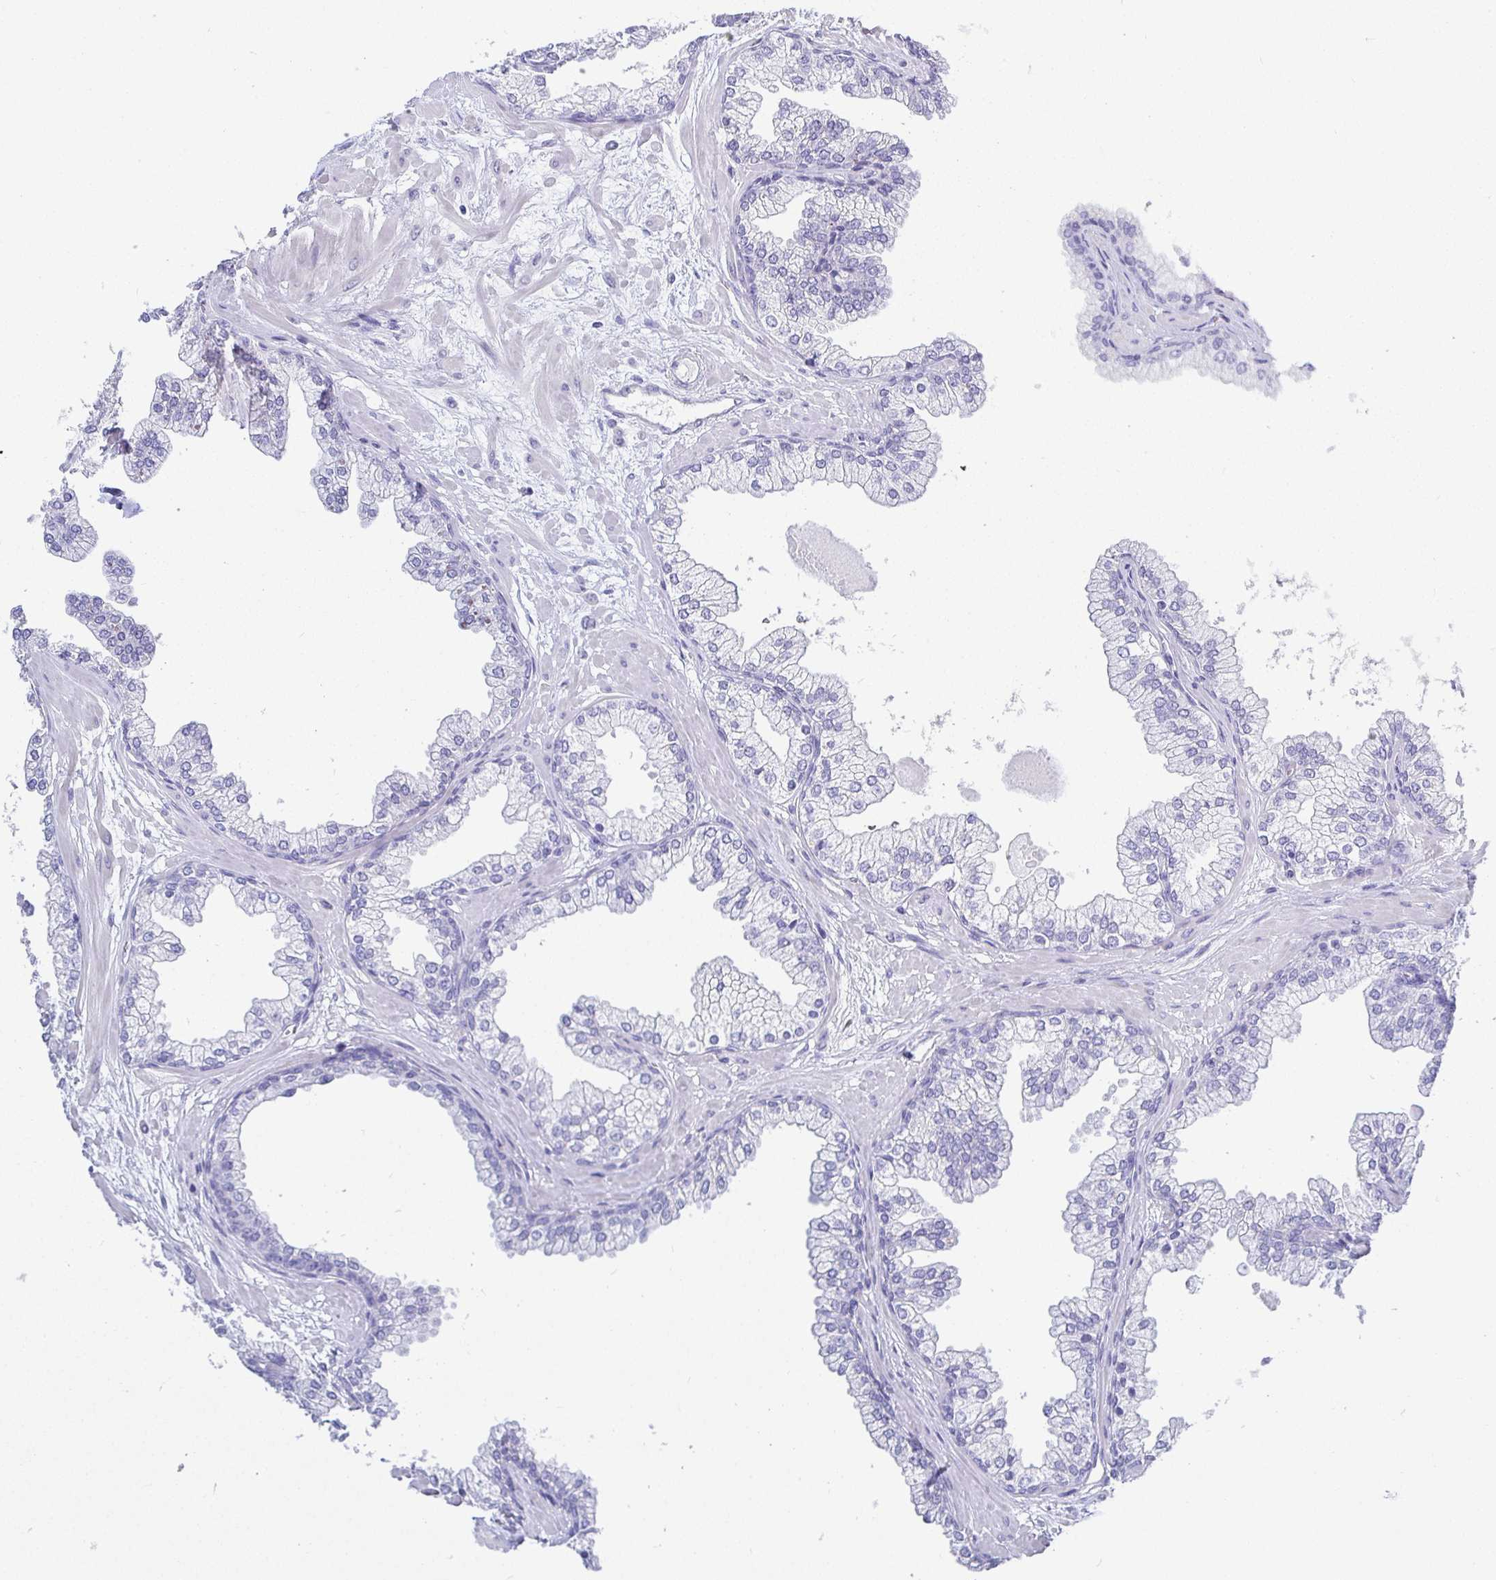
{"staining": {"intensity": "negative", "quantity": "none", "location": "none"}, "tissue": "prostate", "cell_type": "Glandular cells", "image_type": "normal", "snomed": [{"axis": "morphology", "description": "Normal tissue, NOS"}, {"axis": "topography", "description": "Prostate"}, {"axis": "topography", "description": "Peripheral nerve tissue"}], "caption": "An immunohistochemistry (IHC) histopathology image of normal prostate is shown. There is no staining in glandular cells of prostate.", "gene": "TMEM241", "patient": {"sex": "male", "age": 61}}